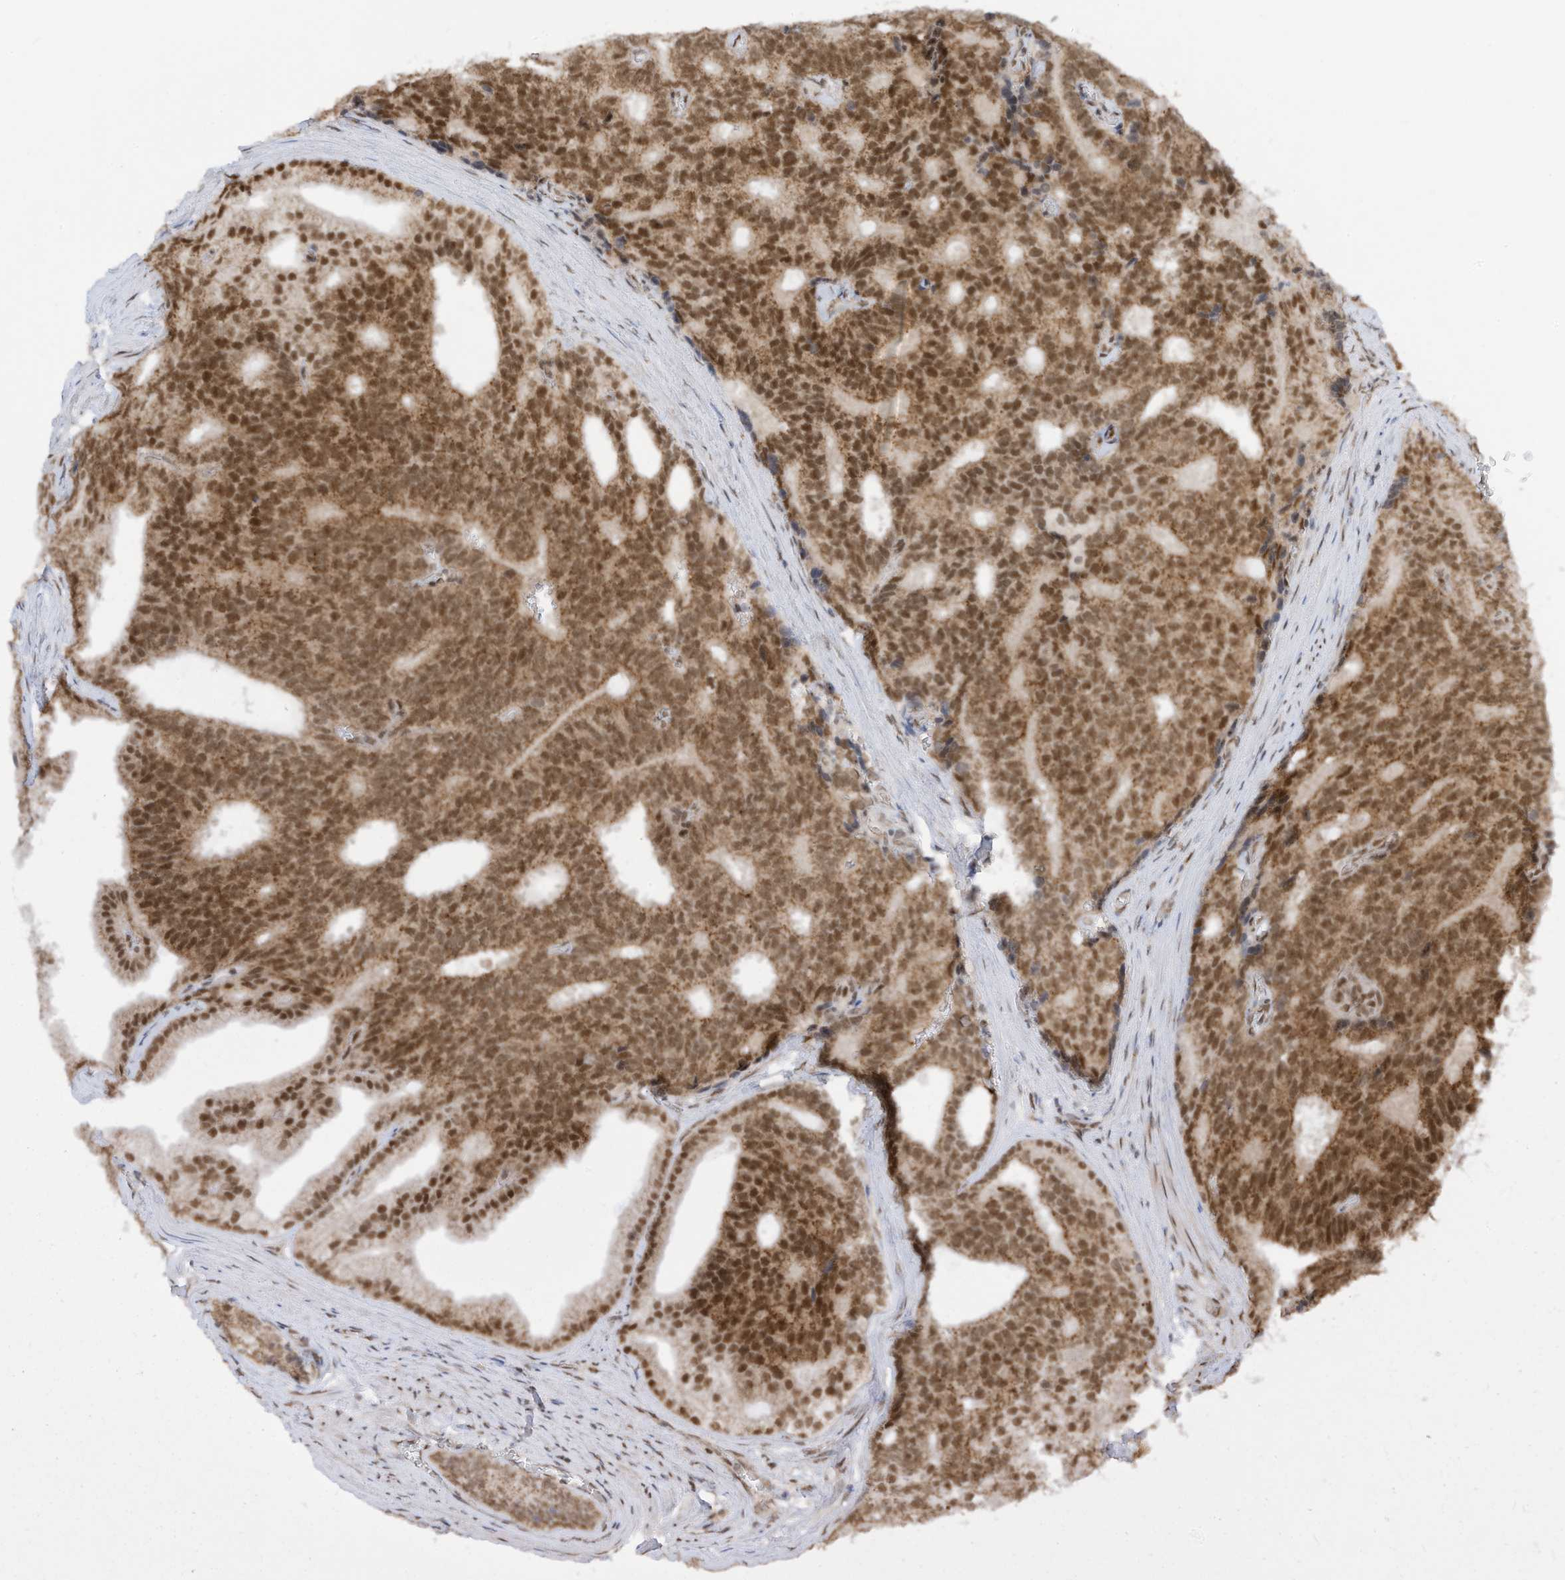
{"staining": {"intensity": "moderate", "quantity": ">75%", "location": "cytoplasmic/membranous,nuclear"}, "tissue": "prostate cancer", "cell_type": "Tumor cells", "image_type": "cancer", "snomed": [{"axis": "morphology", "description": "Adenocarcinoma, Low grade"}, {"axis": "topography", "description": "Prostate"}], "caption": "Protein analysis of adenocarcinoma (low-grade) (prostate) tissue reveals moderate cytoplasmic/membranous and nuclear expression in about >75% of tumor cells.", "gene": "AURKAIP1", "patient": {"sex": "male", "age": 71}}